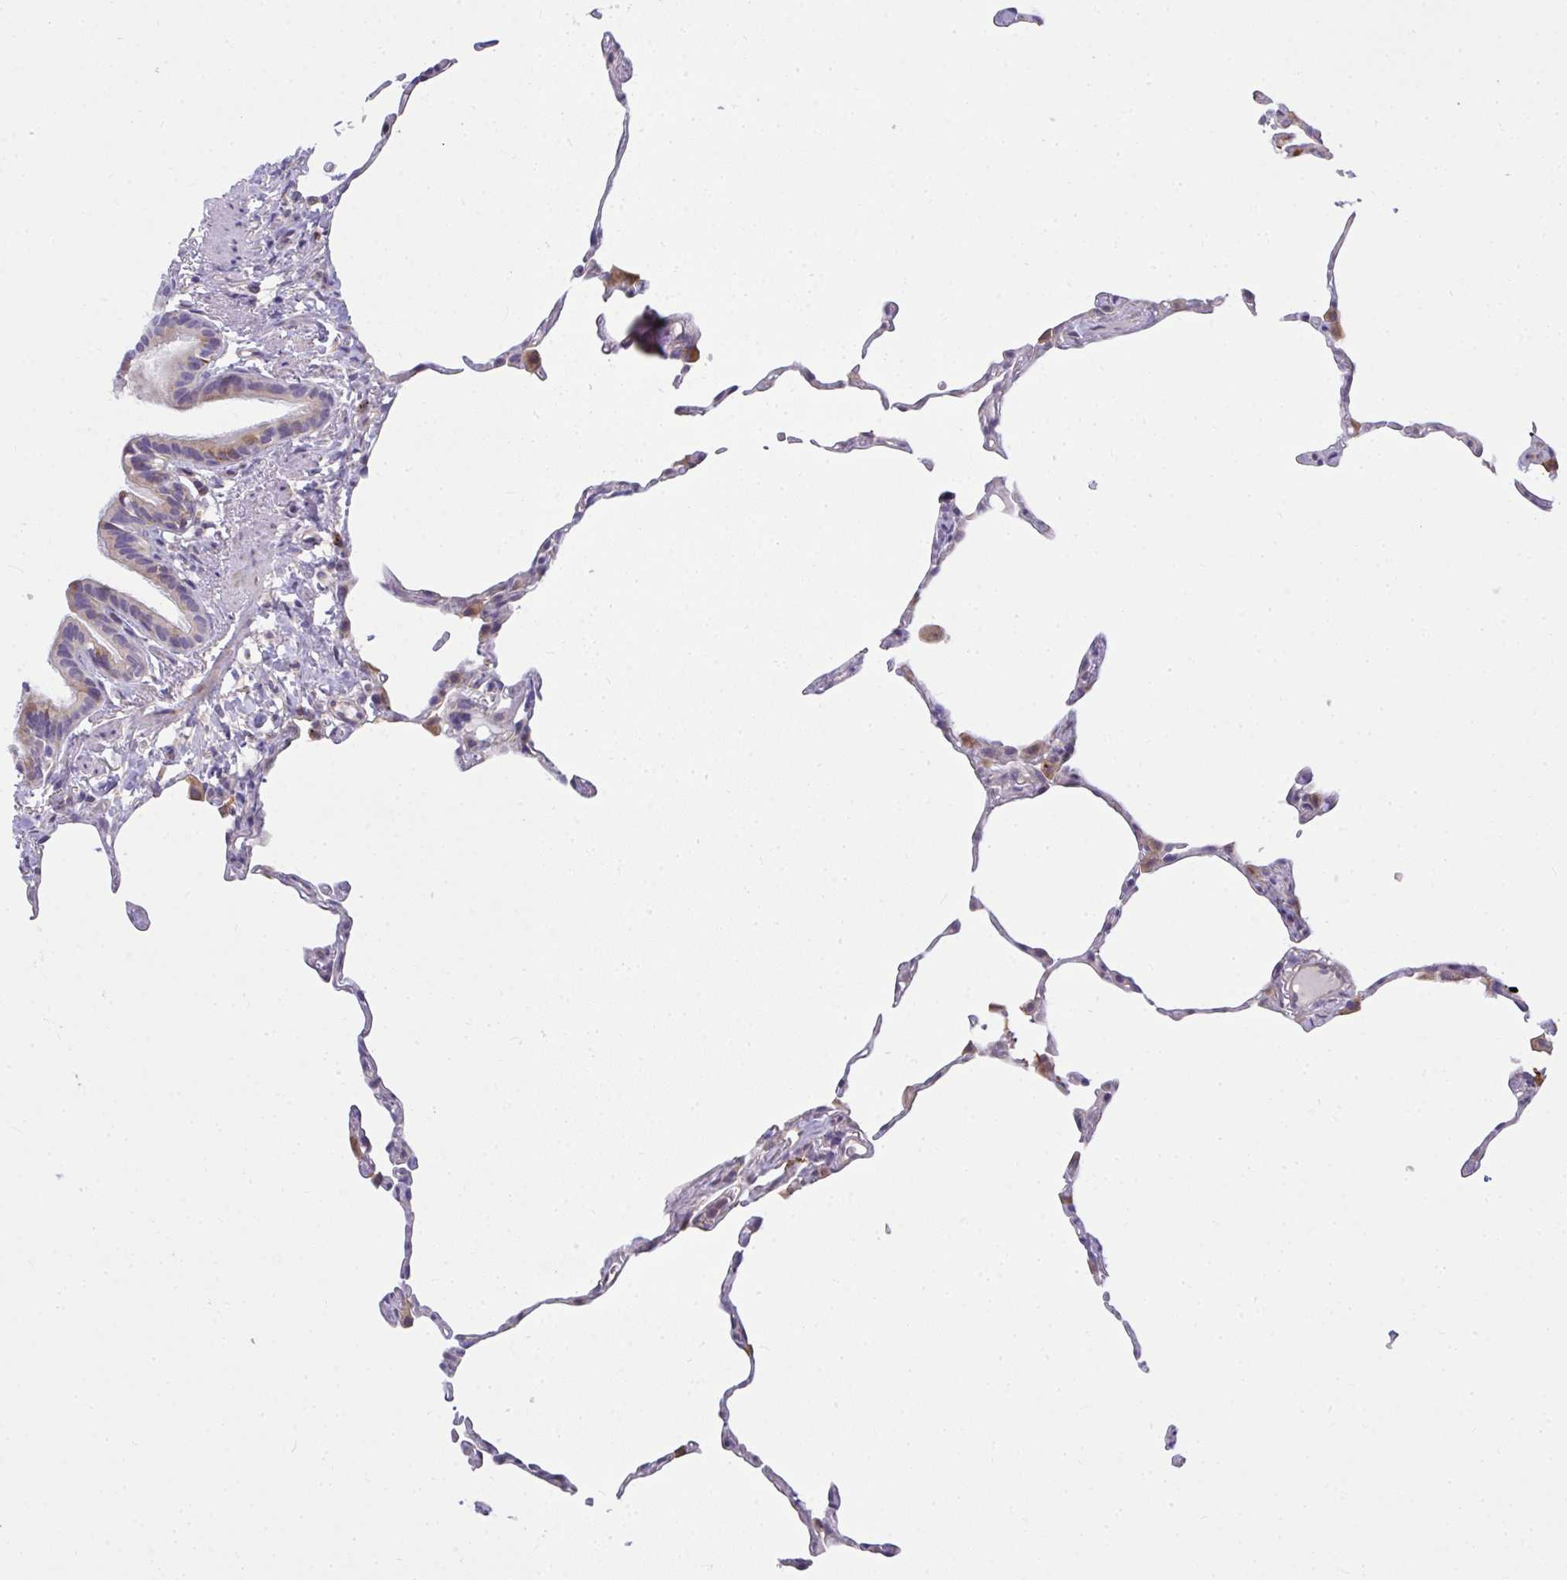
{"staining": {"intensity": "weak", "quantity": "<25%", "location": "cytoplasmic/membranous"}, "tissue": "lung", "cell_type": "Alveolar cells", "image_type": "normal", "snomed": [{"axis": "morphology", "description": "Normal tissue, NOS"}, {"axis": "topography", "description": "Lung"}], "caption": "The immunohistochemistry image has no significant expression in alveolar cells of lung.", "gene": "SRRM4", "patient": {"sex": "female", "age": 57}}